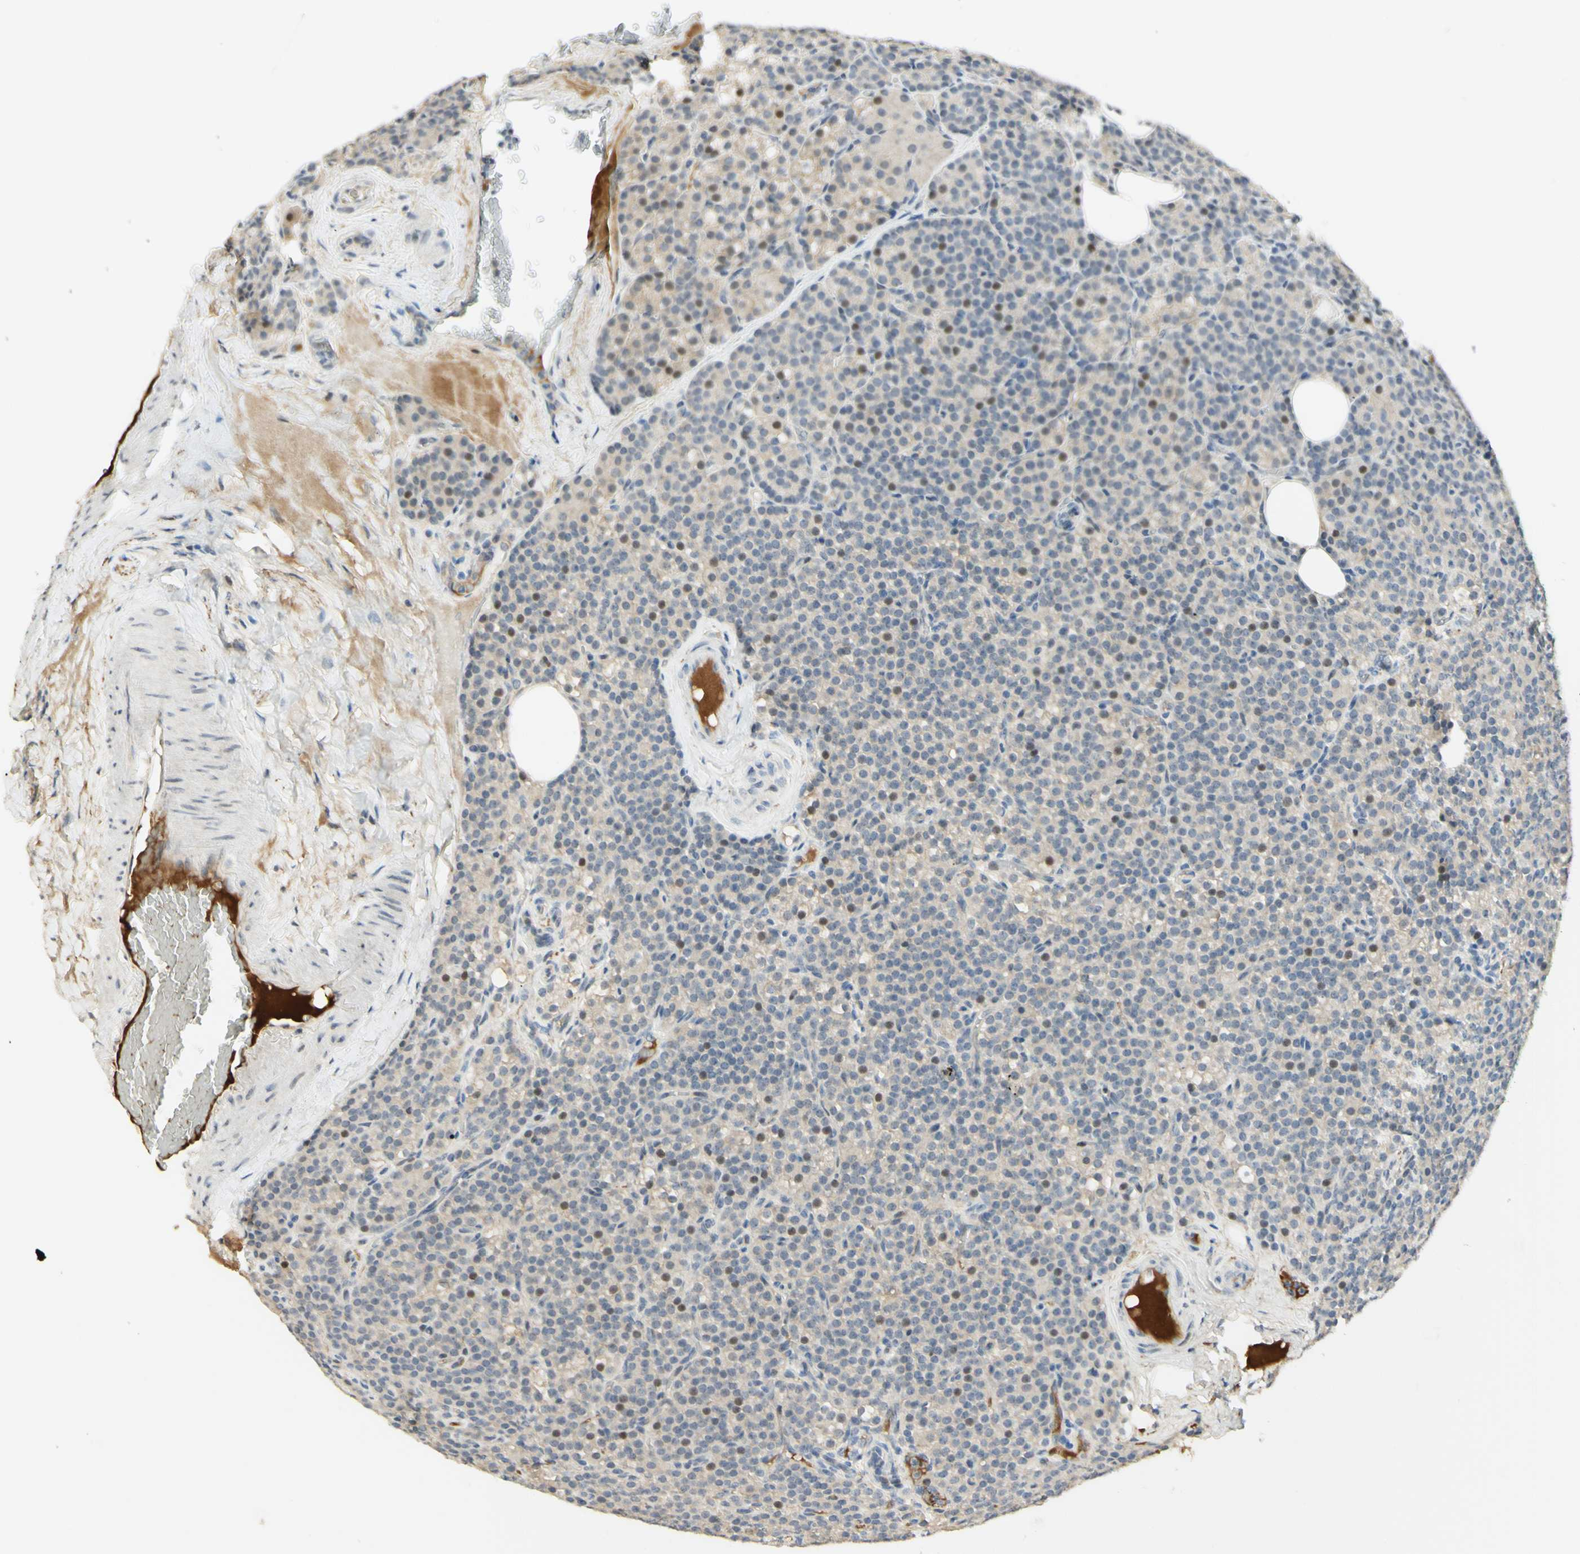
{"staining": {"intensity": "weak", "quantity": "<25%", "location": "cytoplasmic/membranous,nuclear"}, "tissue": "parathyroid gland", "cell_type": "Glandular cells", "image_type": "normal", "snomed": [{"axis": "morphology", "description": "Normal tissue, NOS"}, {"axis": "topography", "description": "Parathyroid gland"}], "caption": "Immunohistochemical staining of benign parathyroid gland exhibits no significant positivity in glandular cells. (DAB IHC, high magnification).", "gene": "ANGPT2", "patient": {"sex": "female", "age": 57}}